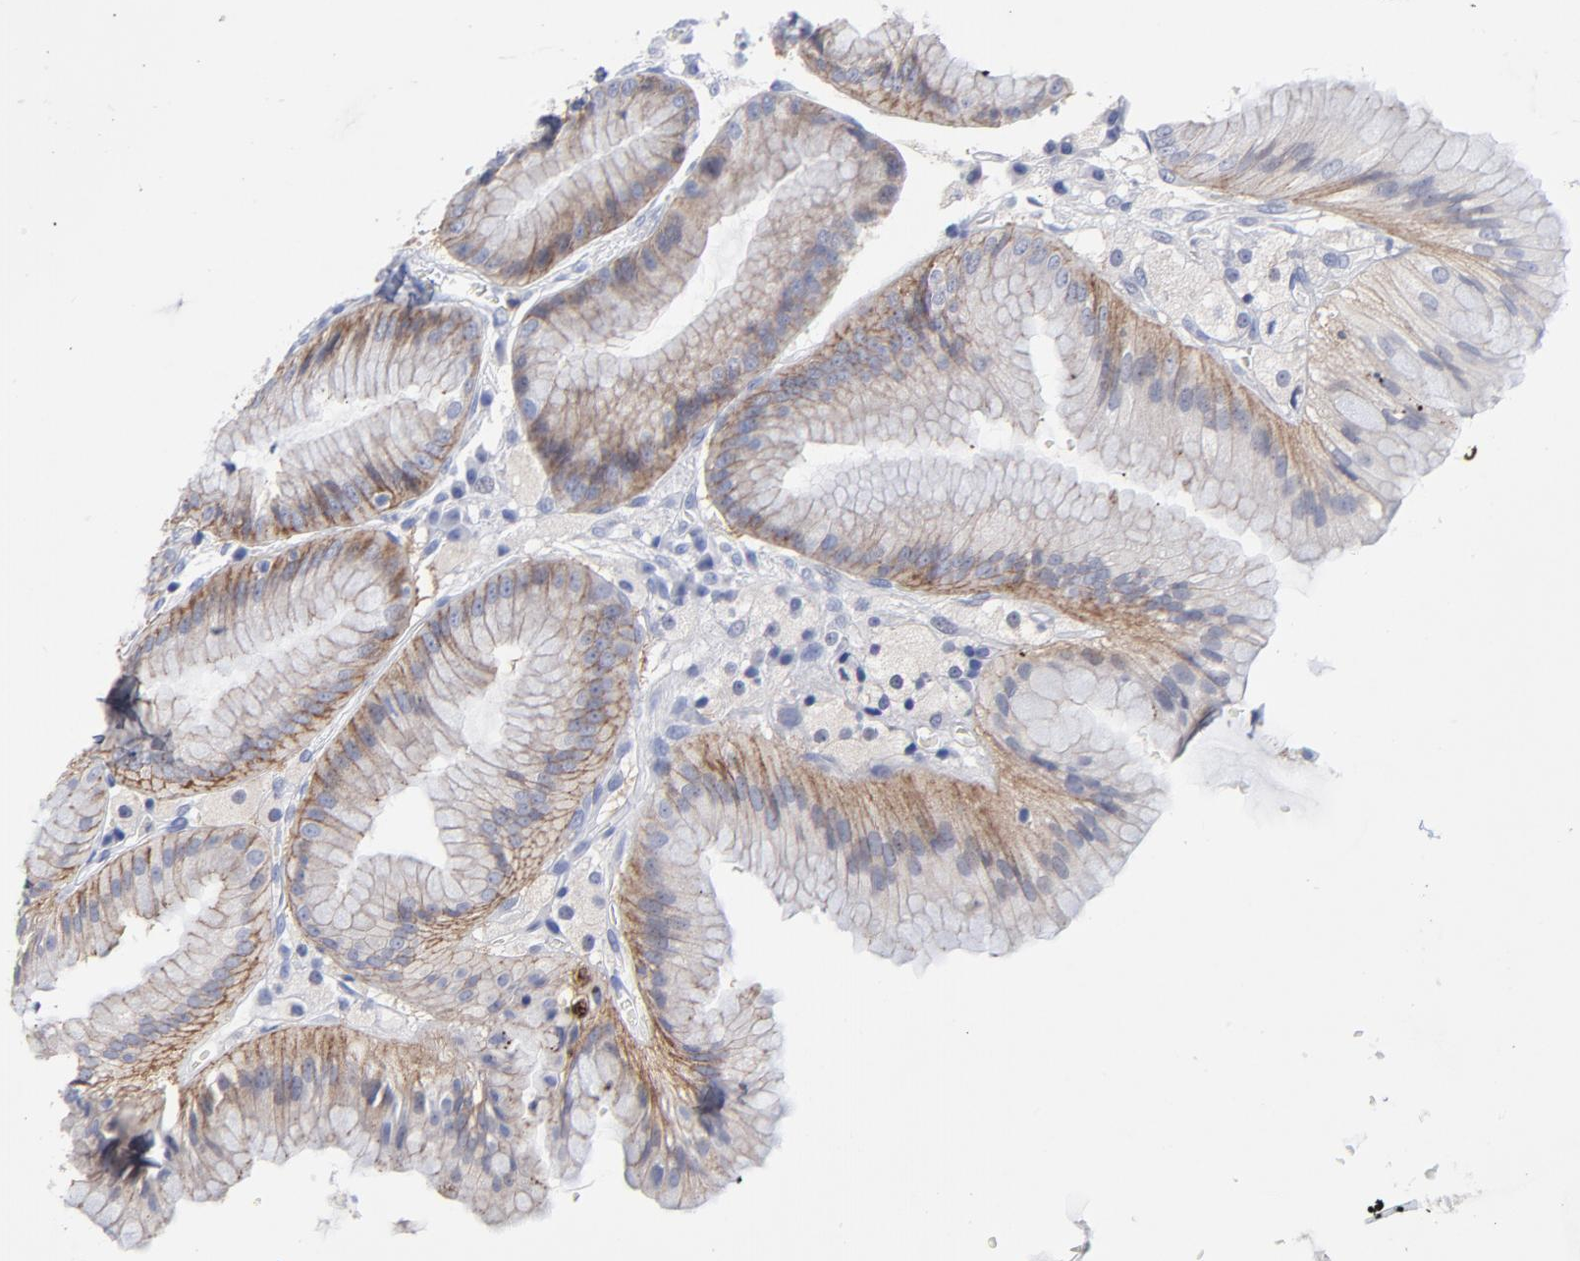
{"staining": {"intensity": "weak", "quantity": ">75%", "location": "cytoplasmic/membranous"}, "tissue": "stomach", "cell_type": "Glandular cells", "image_type": "normal", "snomed": [{"axis": "morphology", "description": "Normal tissue, NOS"}, {"axis": "topography", "description": "Stomach, lower"}], "caption": "Immunohistochemistry (IHC) of normal stomach shows low levels of weak cytoplasmic/membranous staining in approximately >75% of glandular cells. The staining was performed using DAB to visualize the protein expression in brown, while the nuclei were stained in blue with hematoxylin (Magnification: 20x).", "gene": "CXADR", "patient": {"sex": "male", "age": 71}}